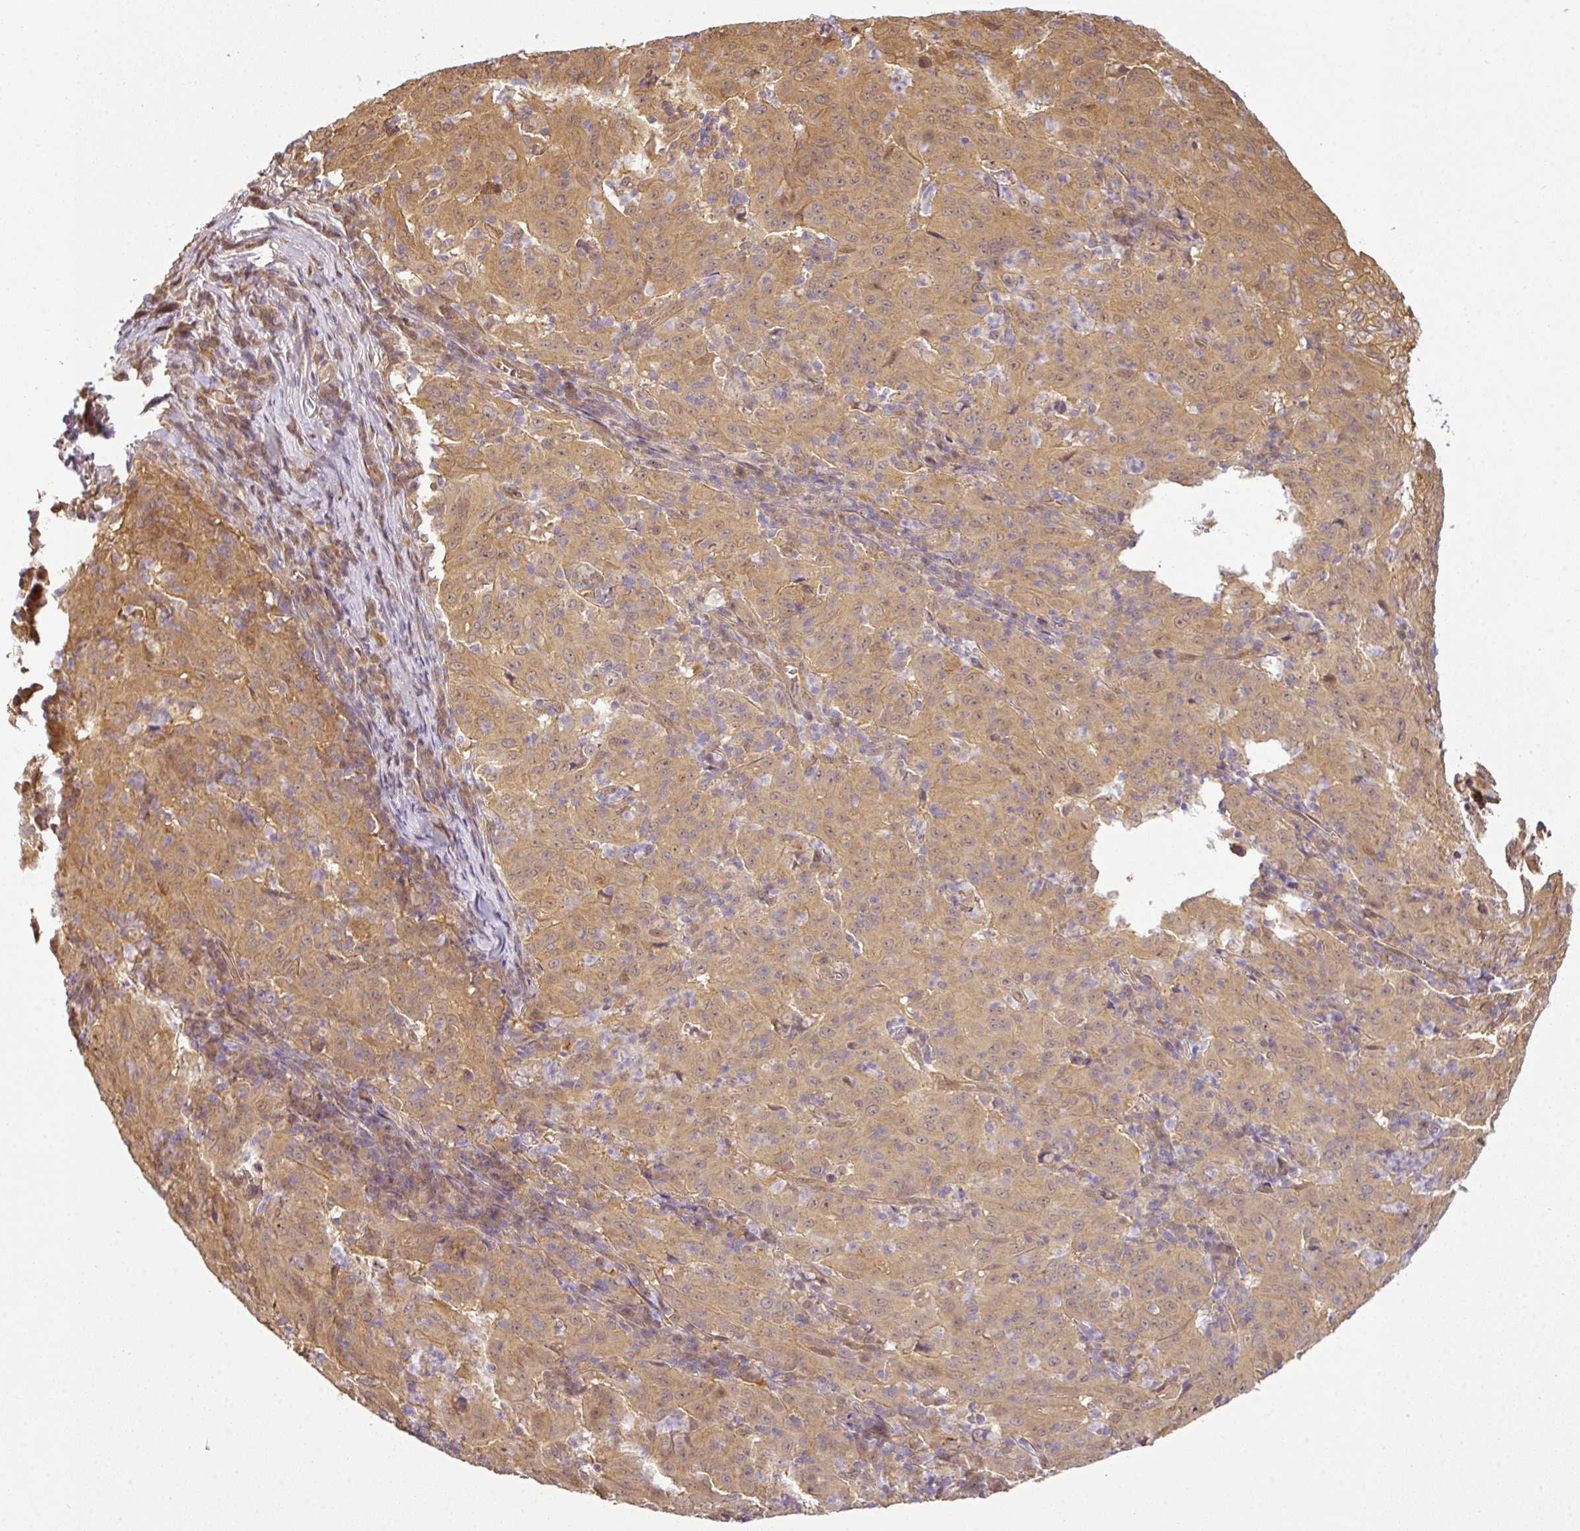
{"staining": {"intensity": "moderate", "quantity": "25%-75%", "location": "cytoplasmic/membranous,nuclear"}, "tissue": "pancreatic cancer", "cell_type": "Tumor cells", "image_type": "cancer", "snomed": [{"axis": "morphology", "description": "Adenocarcinoma, NOS"}, {"axis": "topography", "description": "Pancreas"}], "caption": "The photomicrograph shows staining of pancreatic cancer, revealing moderate cytoplasmic/membranous and nuclear protein positivity (brown color) within tumor cells. (Stains: DAB in brown, nuclei in blue, Microscopy: brightfield microscopy at high magnification).", "gene": "ANKRD18A", "patient": {"sex": "male", "age": 63}}